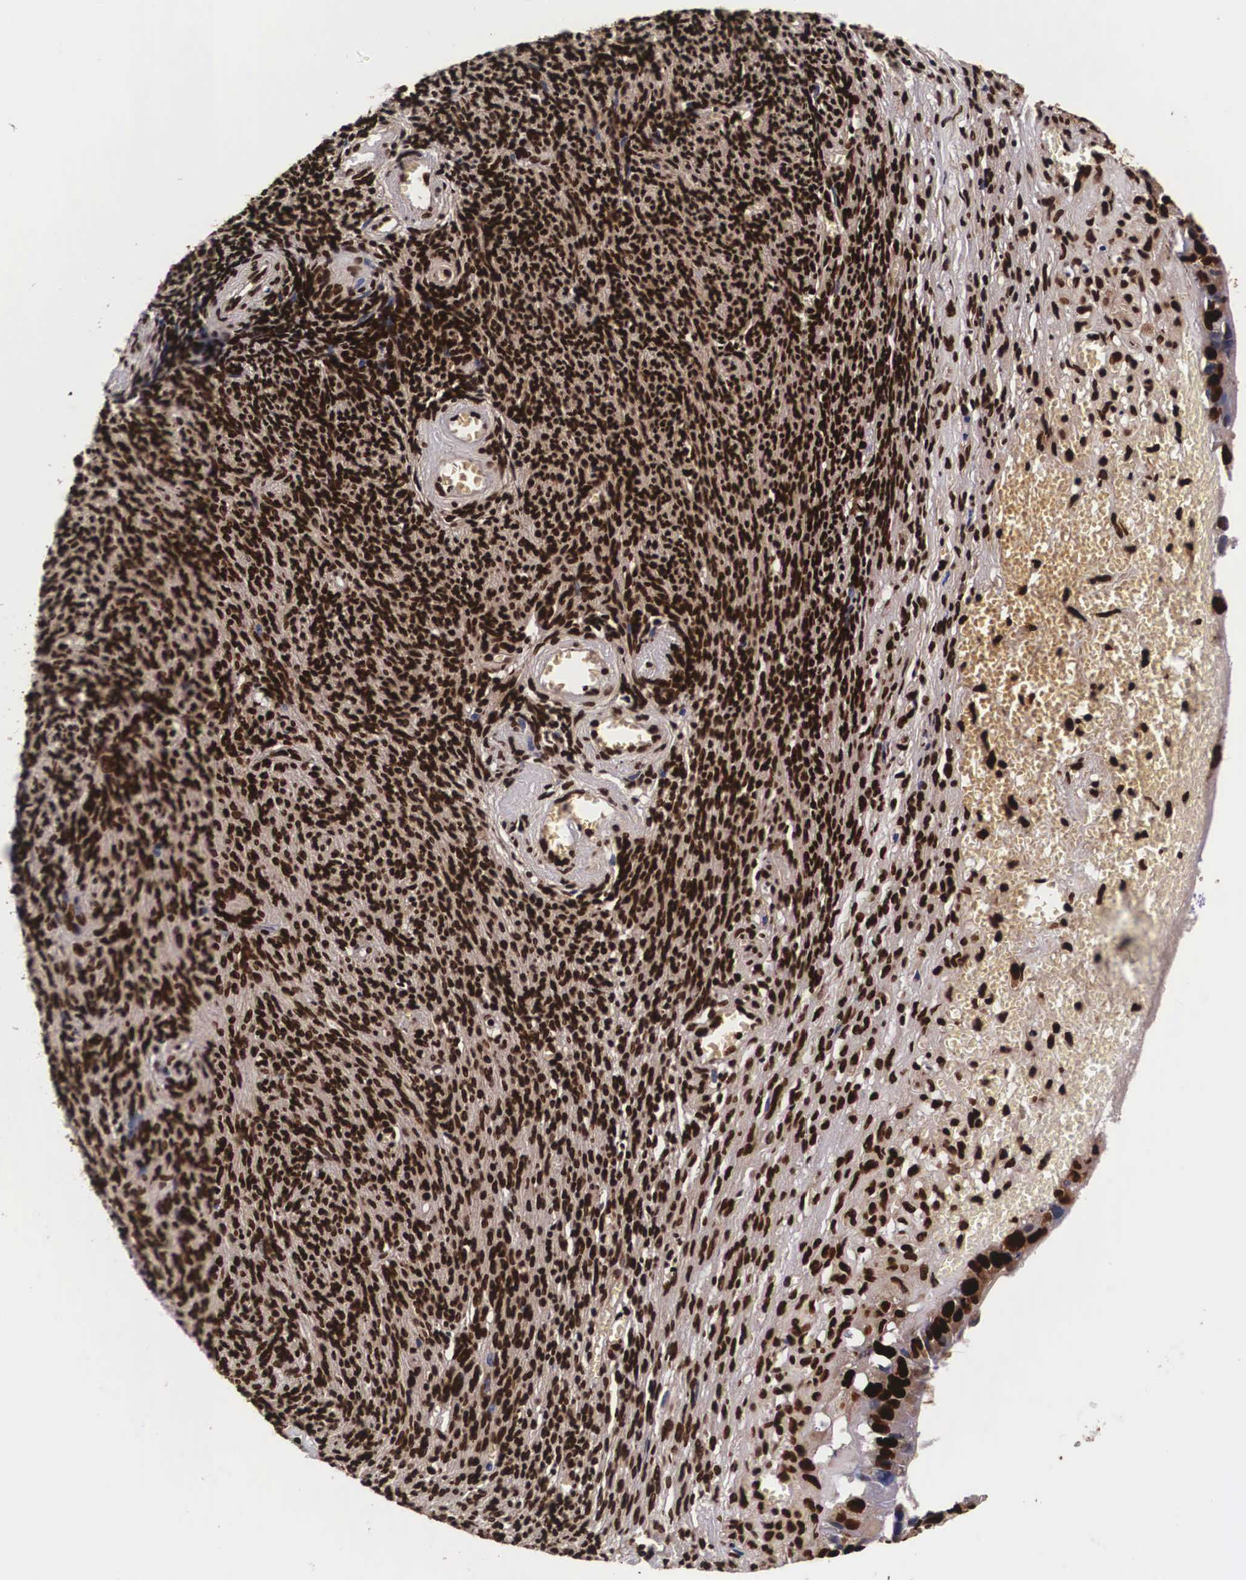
{"staining": {"intensity": "strong", "quantity": ">75%", "location": "cytoplasmic/membranous,nuclear"}, "tissue": "ovarian cancer", "cell_type": "Tumor cells", "image_type": "cancer", "snomed": [{"axis": "morphology", "description": "Carcinoma, endometroid"}, {"axis": "topography", "description": "Ovary"}], "caption": "There is high levels of strong cytoplasmic/membranous and nuclear staining in tumor cells of ovarian endometroid carcinoma, as demonstrated by immunohistochemical staining (brown color).", "gene": "PABPN1", "patient": {"sex": "female", "age": 85}}